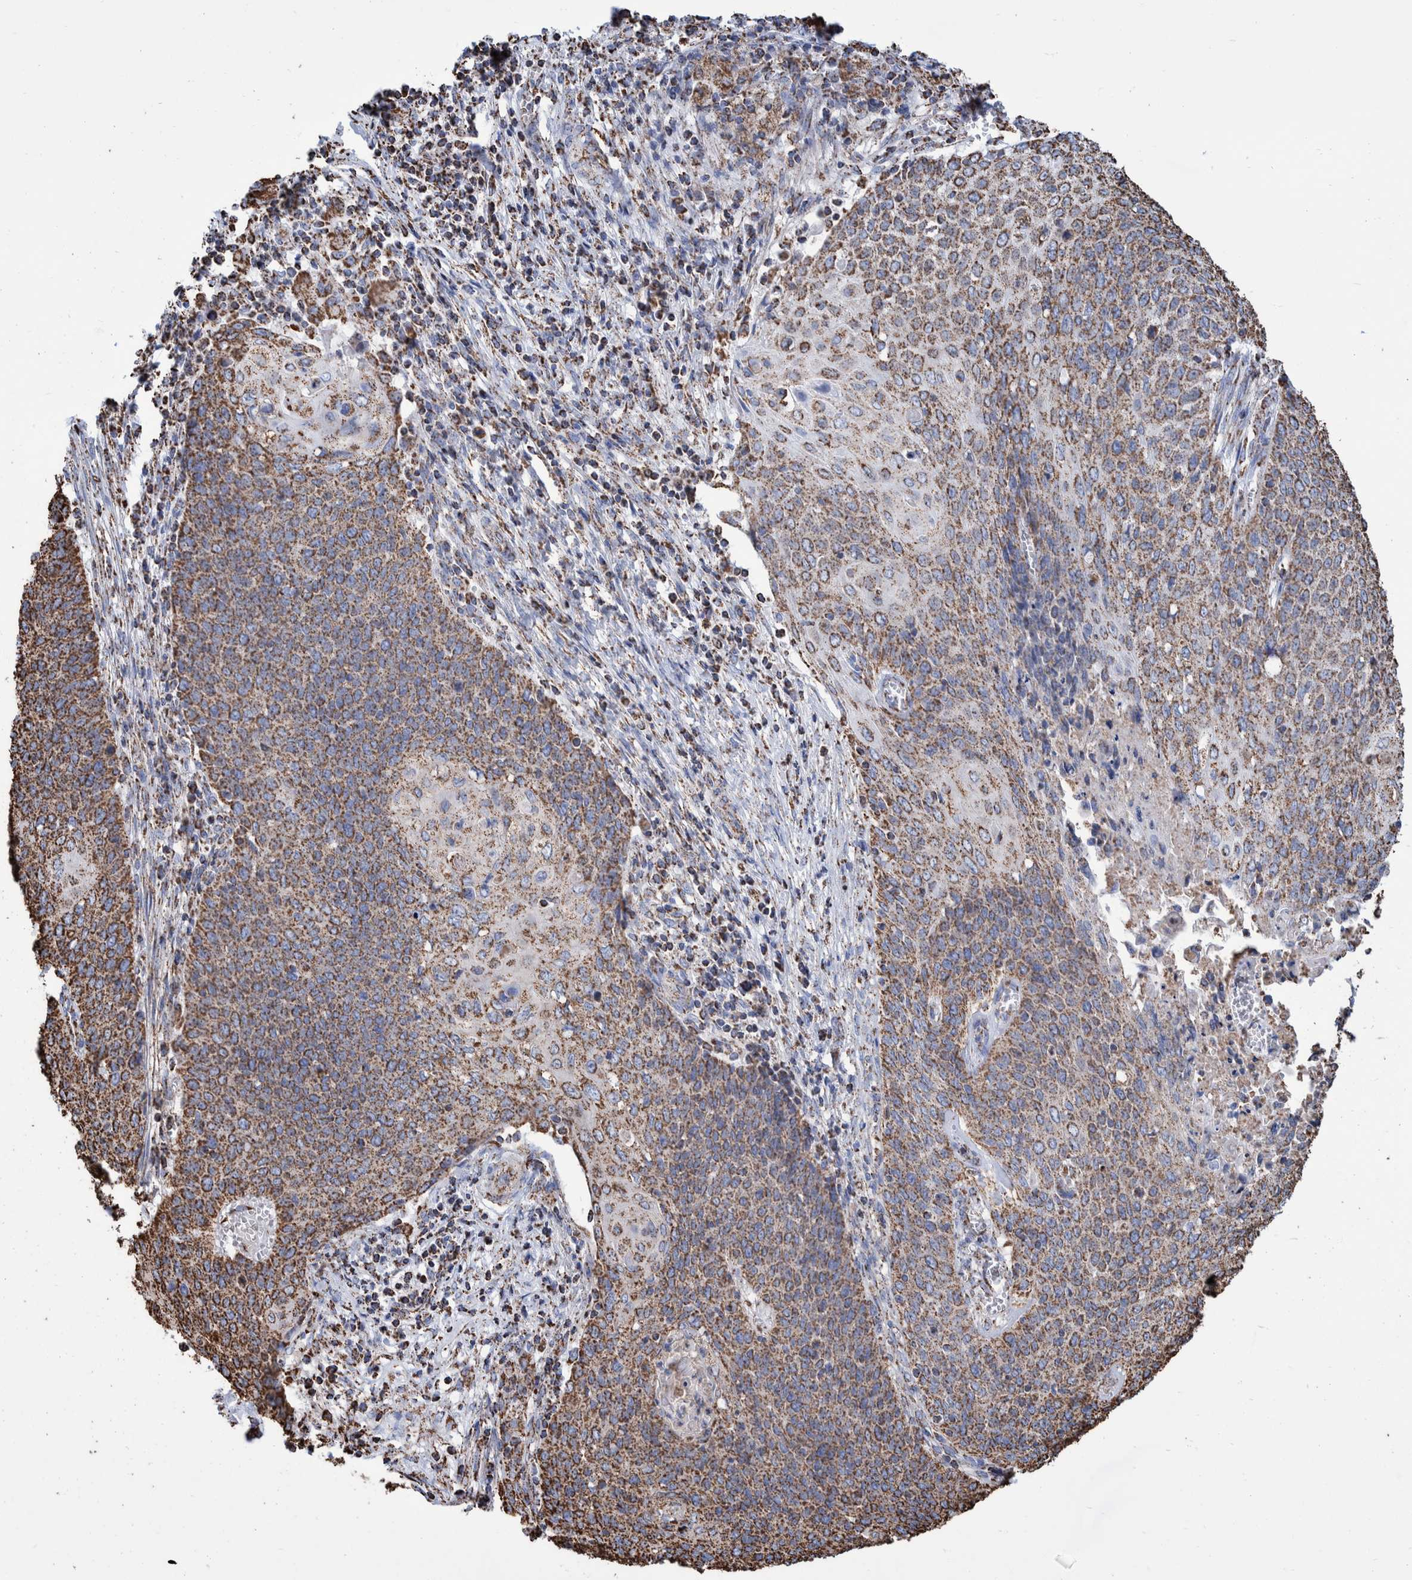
{"staining": {"intensity": "strong", "quantity": ">75%", "location": "cytoplasmic/membranous"}, "tissue": "cervical cancer", "cell_type": "Tumor cells", "image_type": "cancer", "snomed": [{"axis": "morphology", "description": "Squamous cell carcinoma, NOS"}, {"axis": "topography", "description": "Cervix"}], "caption": "Immunohistochemistry (IHC) of human cervical squamous cell carcinoma displays high levels of strong cytoplasmic/membranous staining in approximately >75% of tumor cells.", "gene": "VPS26C", "patient": {"sex": "female", "age": 39}}